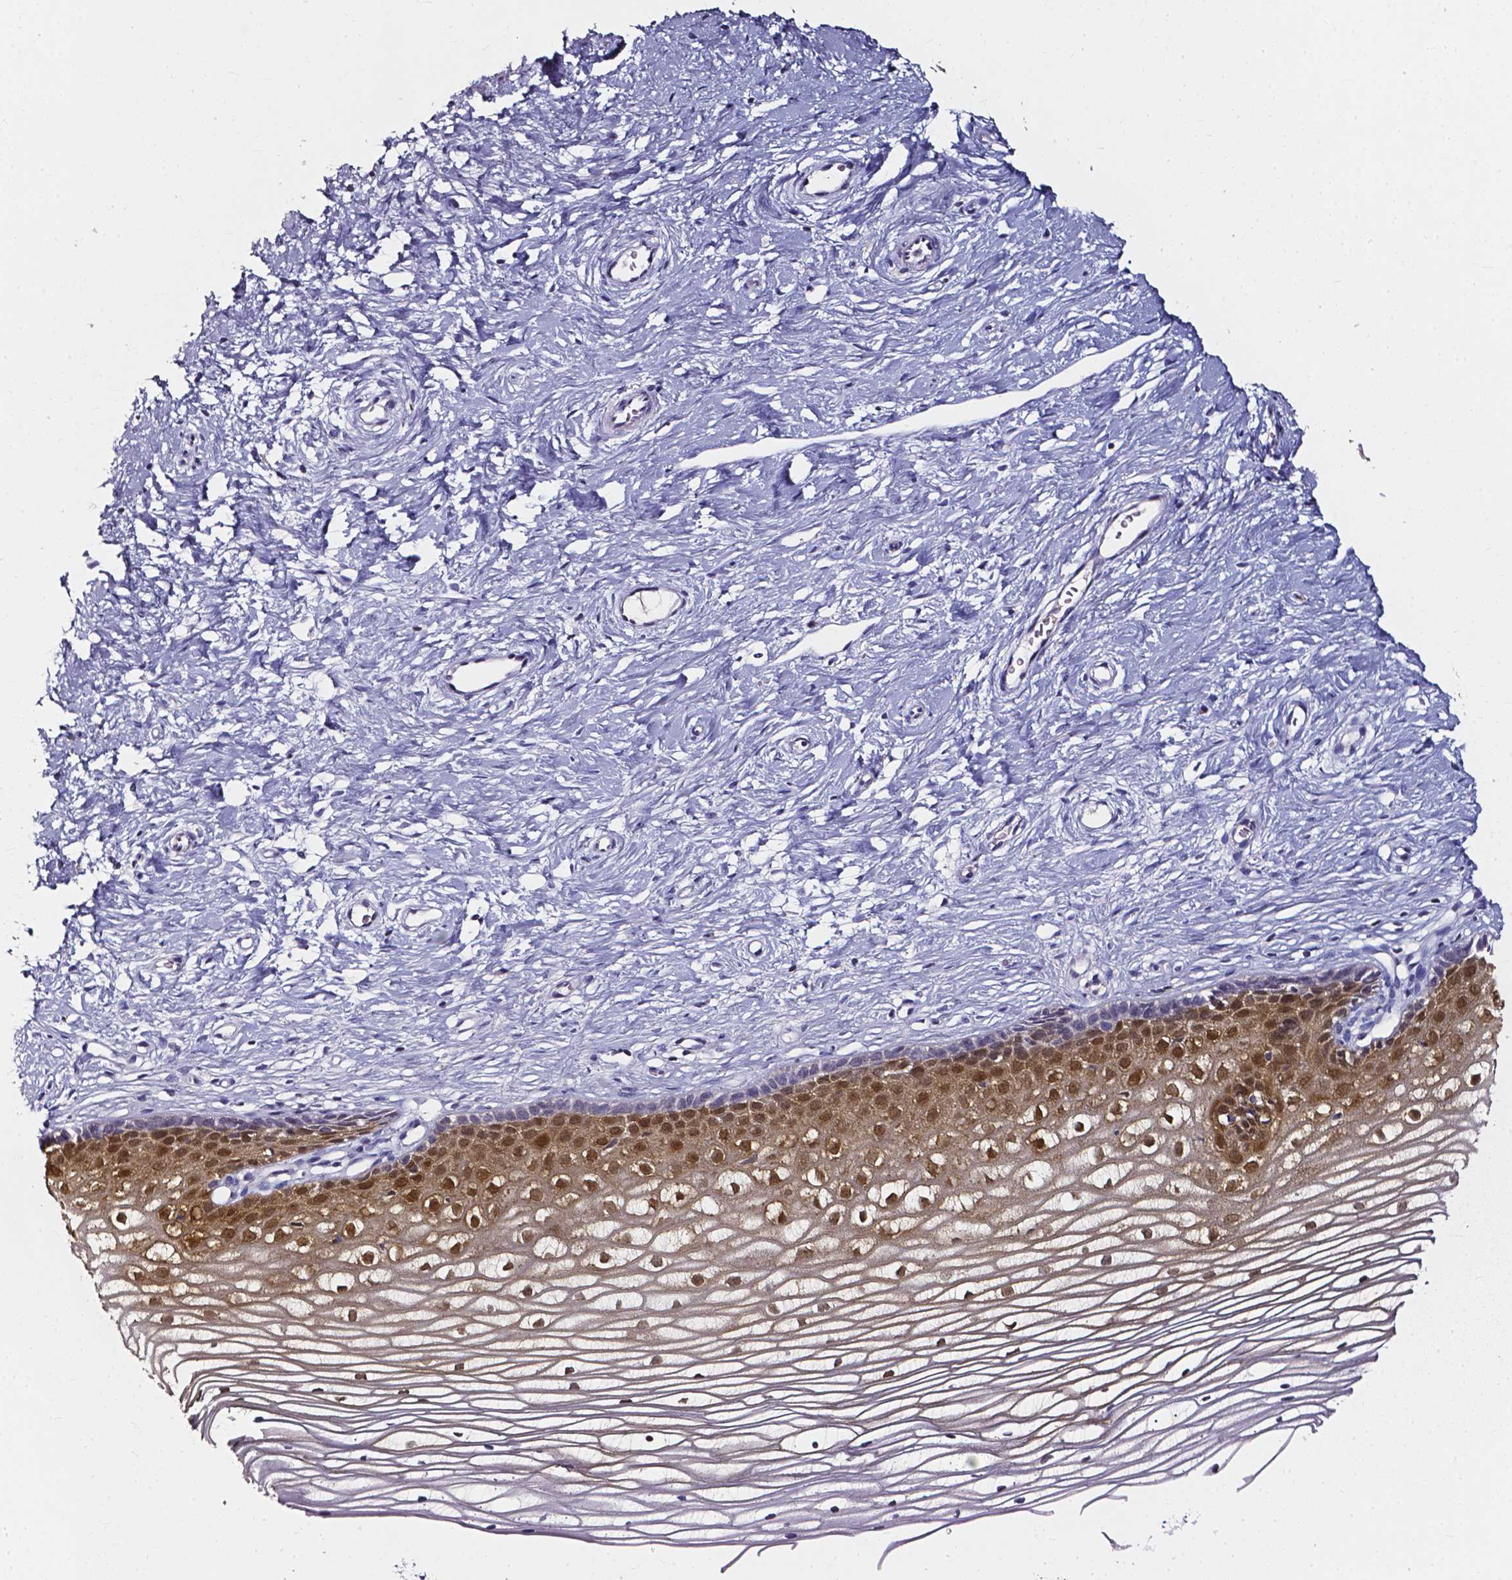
{"staining": {"intensity": "negative", "quantity": "none", "location": "none"}, "tissue": "cervix", "cell_type": "Glandular cells", "image_type": "normal", "snomed": [{"axis": "morphology", "description": "Normal tissue, NOS"}, {"axis": "topography", "description": "Cervix"}], "caption": "Cervix stained for a protein using IHC reveals no expression glandular cells.", "gene": "AKR1B10", "patient": {"sex": "female", "age": 40}}